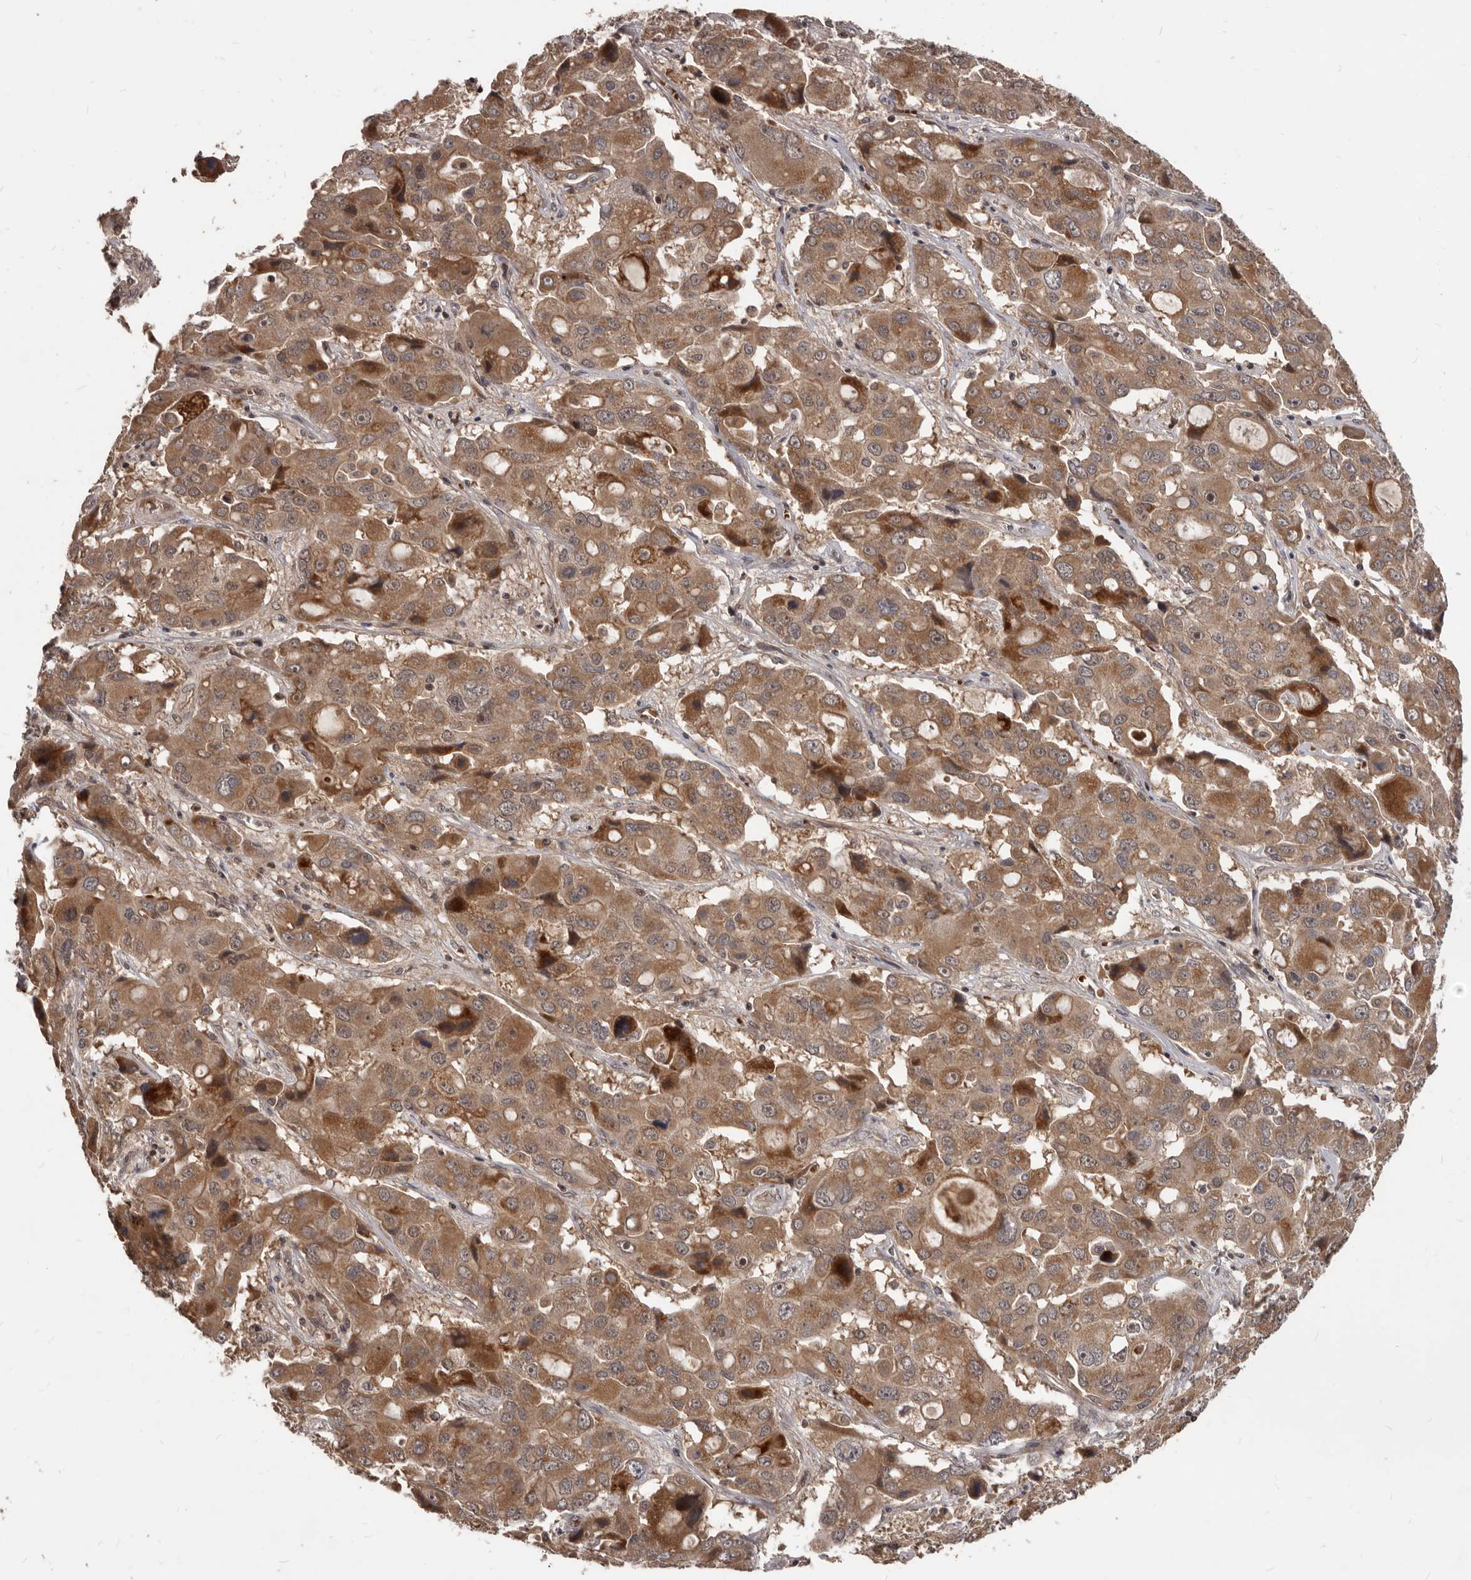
{"staining": {"intensity": "moderate", "quantity": ">75%", "location": "cytoplasmic/membranous"}, "tissue": "liver cancer", "cell_type": "Tumor cells", "image_type": "cancer", "snomed": [{"axis": "morphology", "description": "Cholangiocarcinoma"}, {"axis": "topography", "description": "Liver"}], "caption": "Protein expression analysis of liver cancer (cholangiocarcinoma) exhibits moderate cytoplasmic/membranous expression in about >75% of tumor cells.", "gene": "GABPB2", "patient": {"sex": "male", "age": 67}}